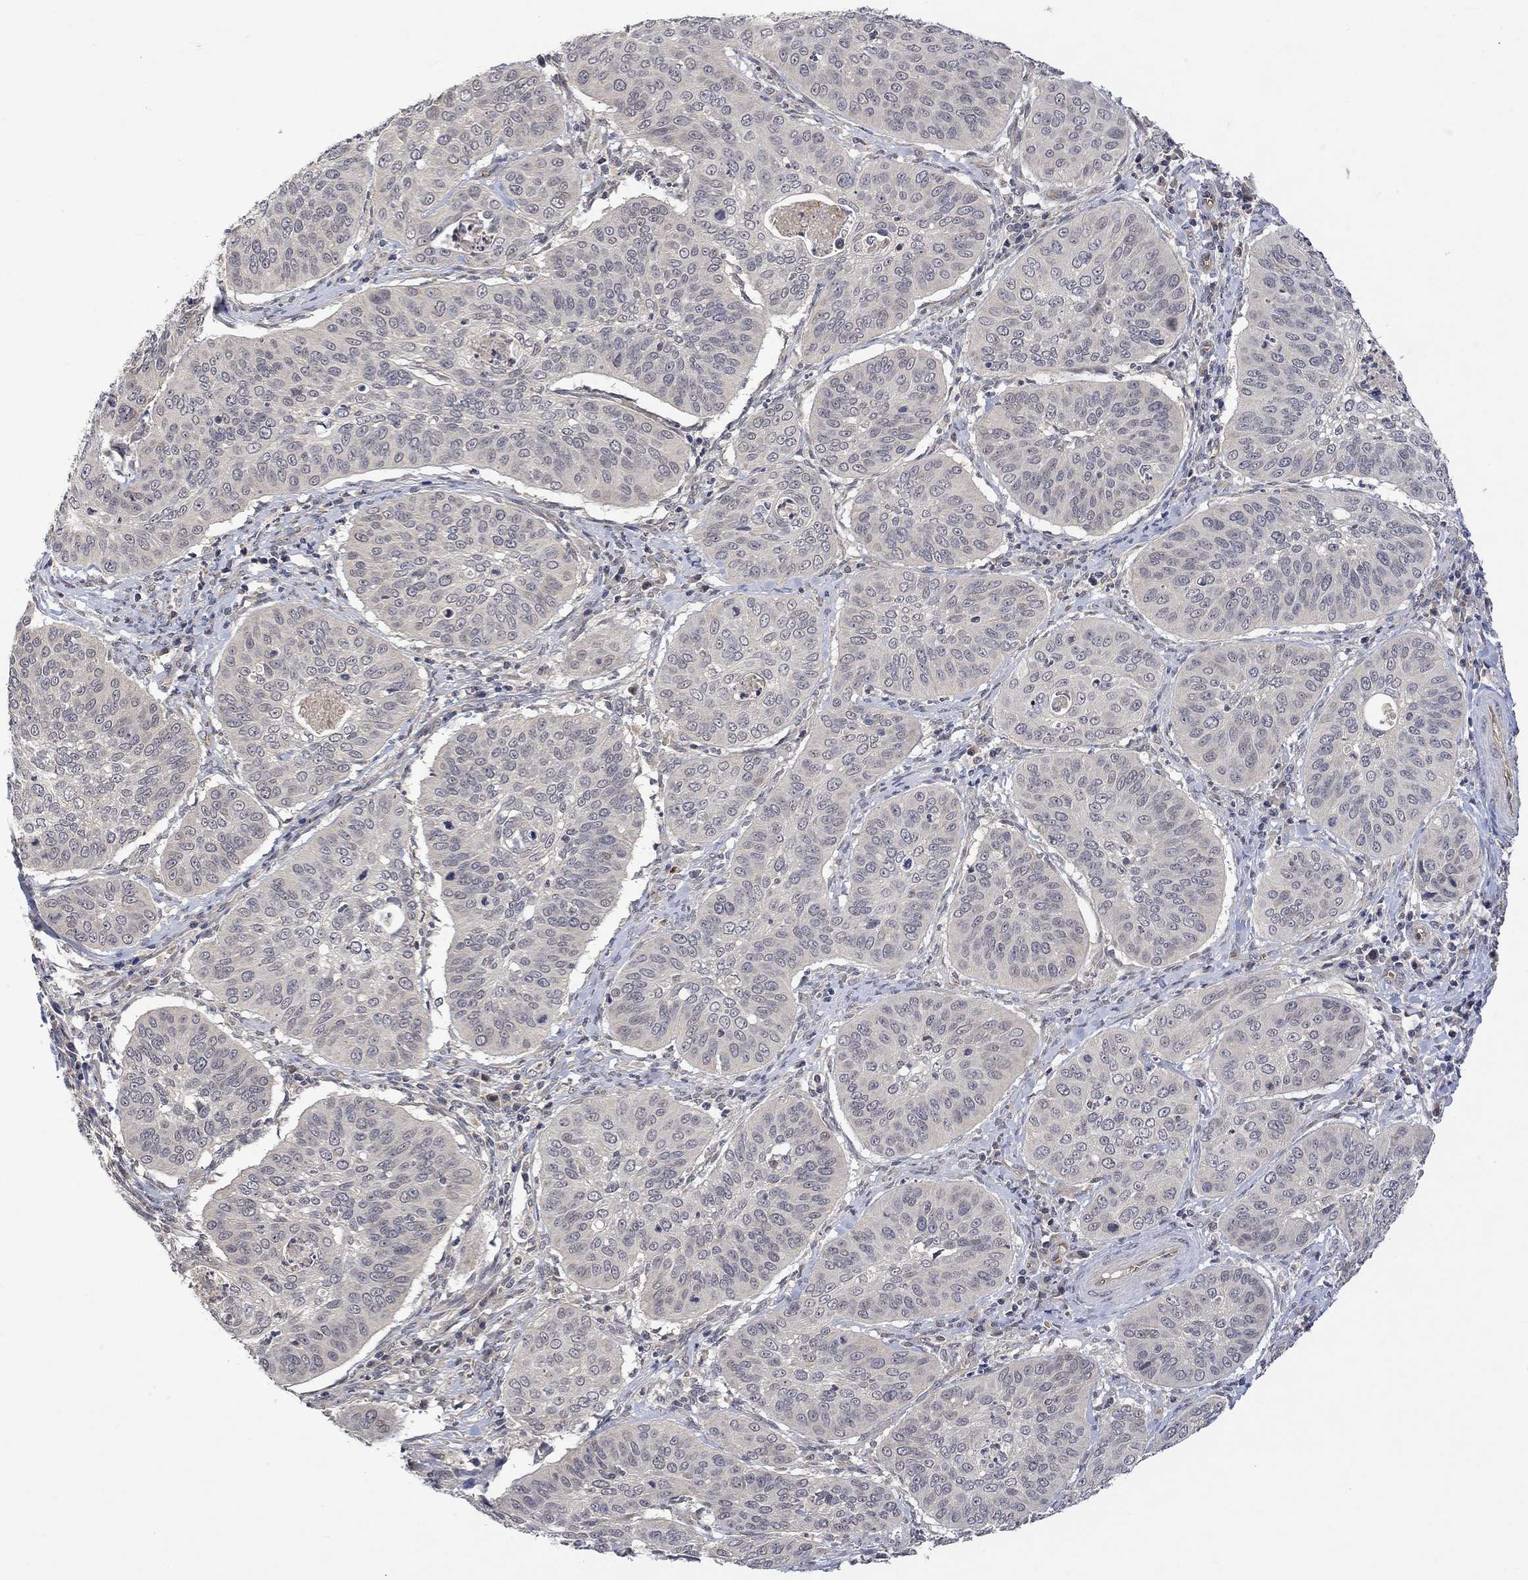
{"staining": {"intensity": "negative", "quantity": "none", "location": "none"}, "tissue": "cervical cancer", "cell_type": "Tumor cells", "image_type": "cancer", "snomed": [{"axis": "morphology", "description": "Normal tissue, NOS"}, {"axis": "morphology", "description": "Squamous cell carcinoma, NOS"}, {"axis": "topography", "description": "Cervix"}], "caption": "An immunohistochemistry image of cervical cancer is shown. There is no staining in tumor cells of cervical cancer. (Immunohistochemistry, brightfield microscopy, high magnification).", "gene": "GRIN2D", "patient": {"sex": "female", "age": 39}}